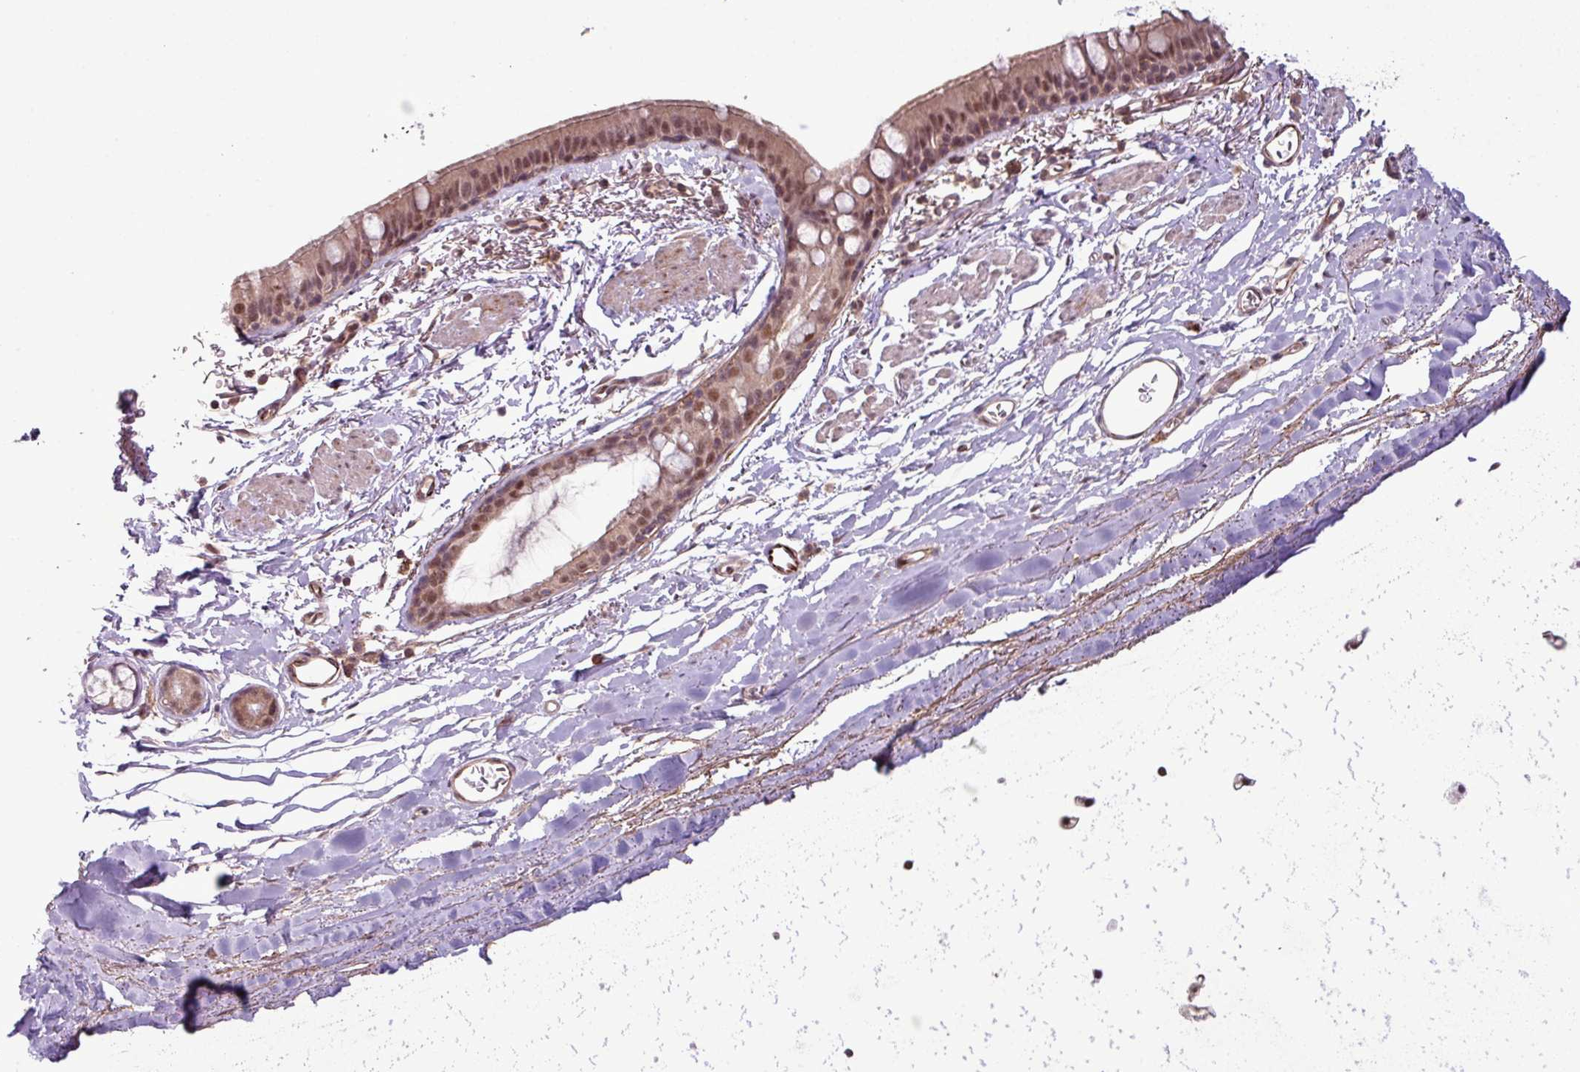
{"staining": {"intensity": "moderate", "quantity": "<25%", "location": "nuclear"}, "tissue": "bronchus", "cell_type": "Respiratory epithelial cells", "image_type": "normal", "snomed": [{"axis": "morphology", "description": "Normal tissue, NOS"}, {"axis": "topography", "description": "Bronchus"}], "caption": "IHC (DAB) staining of normal human bronchus exhibits moderate nuclear protein positivity in about <25% of respiratory epithelial cells. The protein of interest is stained brown, and the nuclei are stained in blue (DAB (3,3'-diaminobenzidine) IHC with brightfield microscopy, high magnification).", "gene": "ZC2HC1C", "patient": {"sex": "male", "age": 67}}